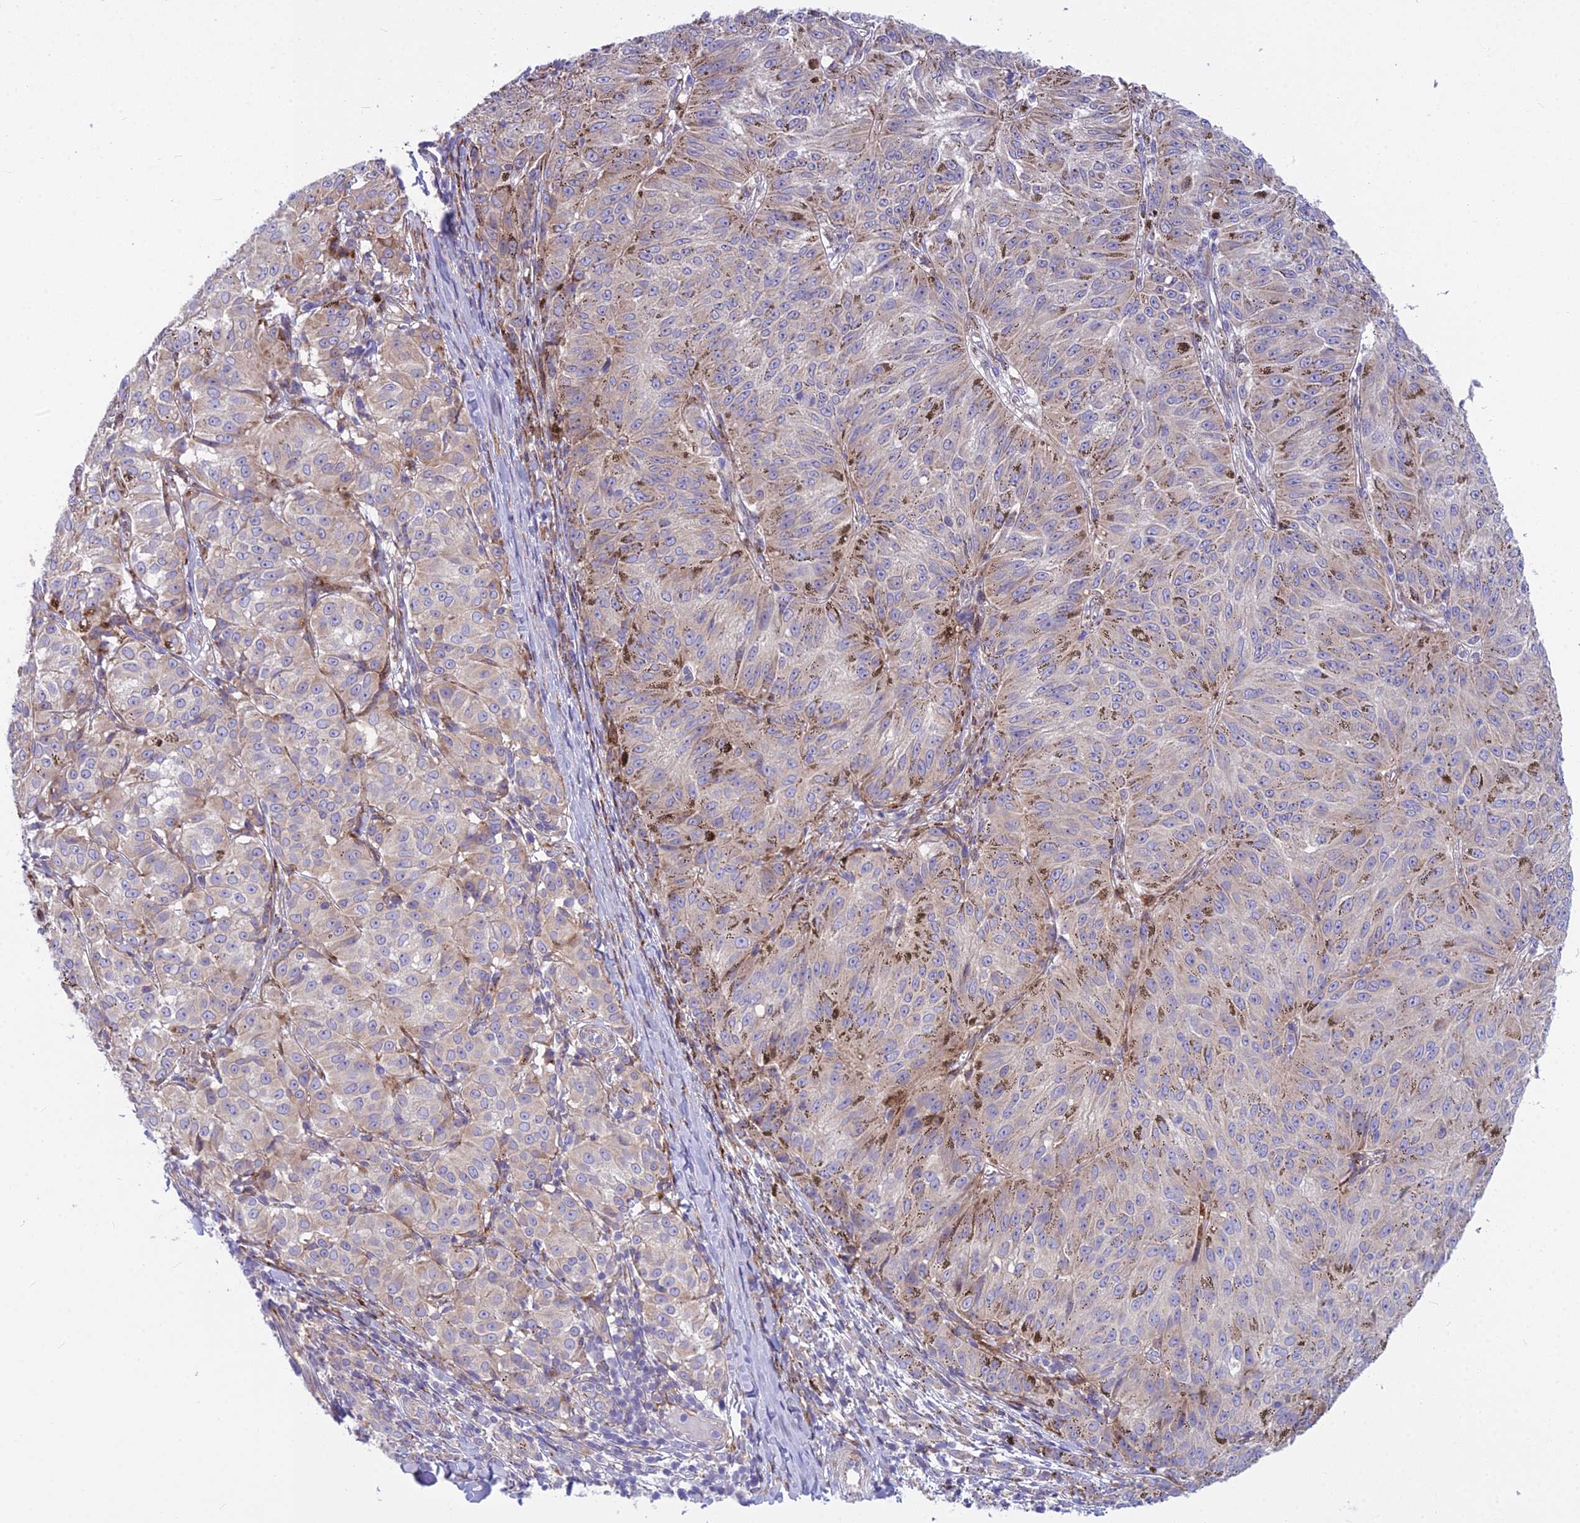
{"staining": {"intensity": "moderate", "quantity": "<25%", "location": "cytoplasmic/membranous"}, "tissue": "melanoma", "cell_type": "Tumor cells", "image_type": "cancer", "snomed": [{"axis": "morphology", "description": "Malignant melanoma, NOS"}, {"axis": "topography", "description": "Skin"}], "caption": "Brown immunohistochemical staining in human malignant melanoma displays moderate cytoplasmic/membranous expression in approximately <25% of tumor cells.", "gene": "PCDHB14", "patient": {"sex": "female", "age": 72}}